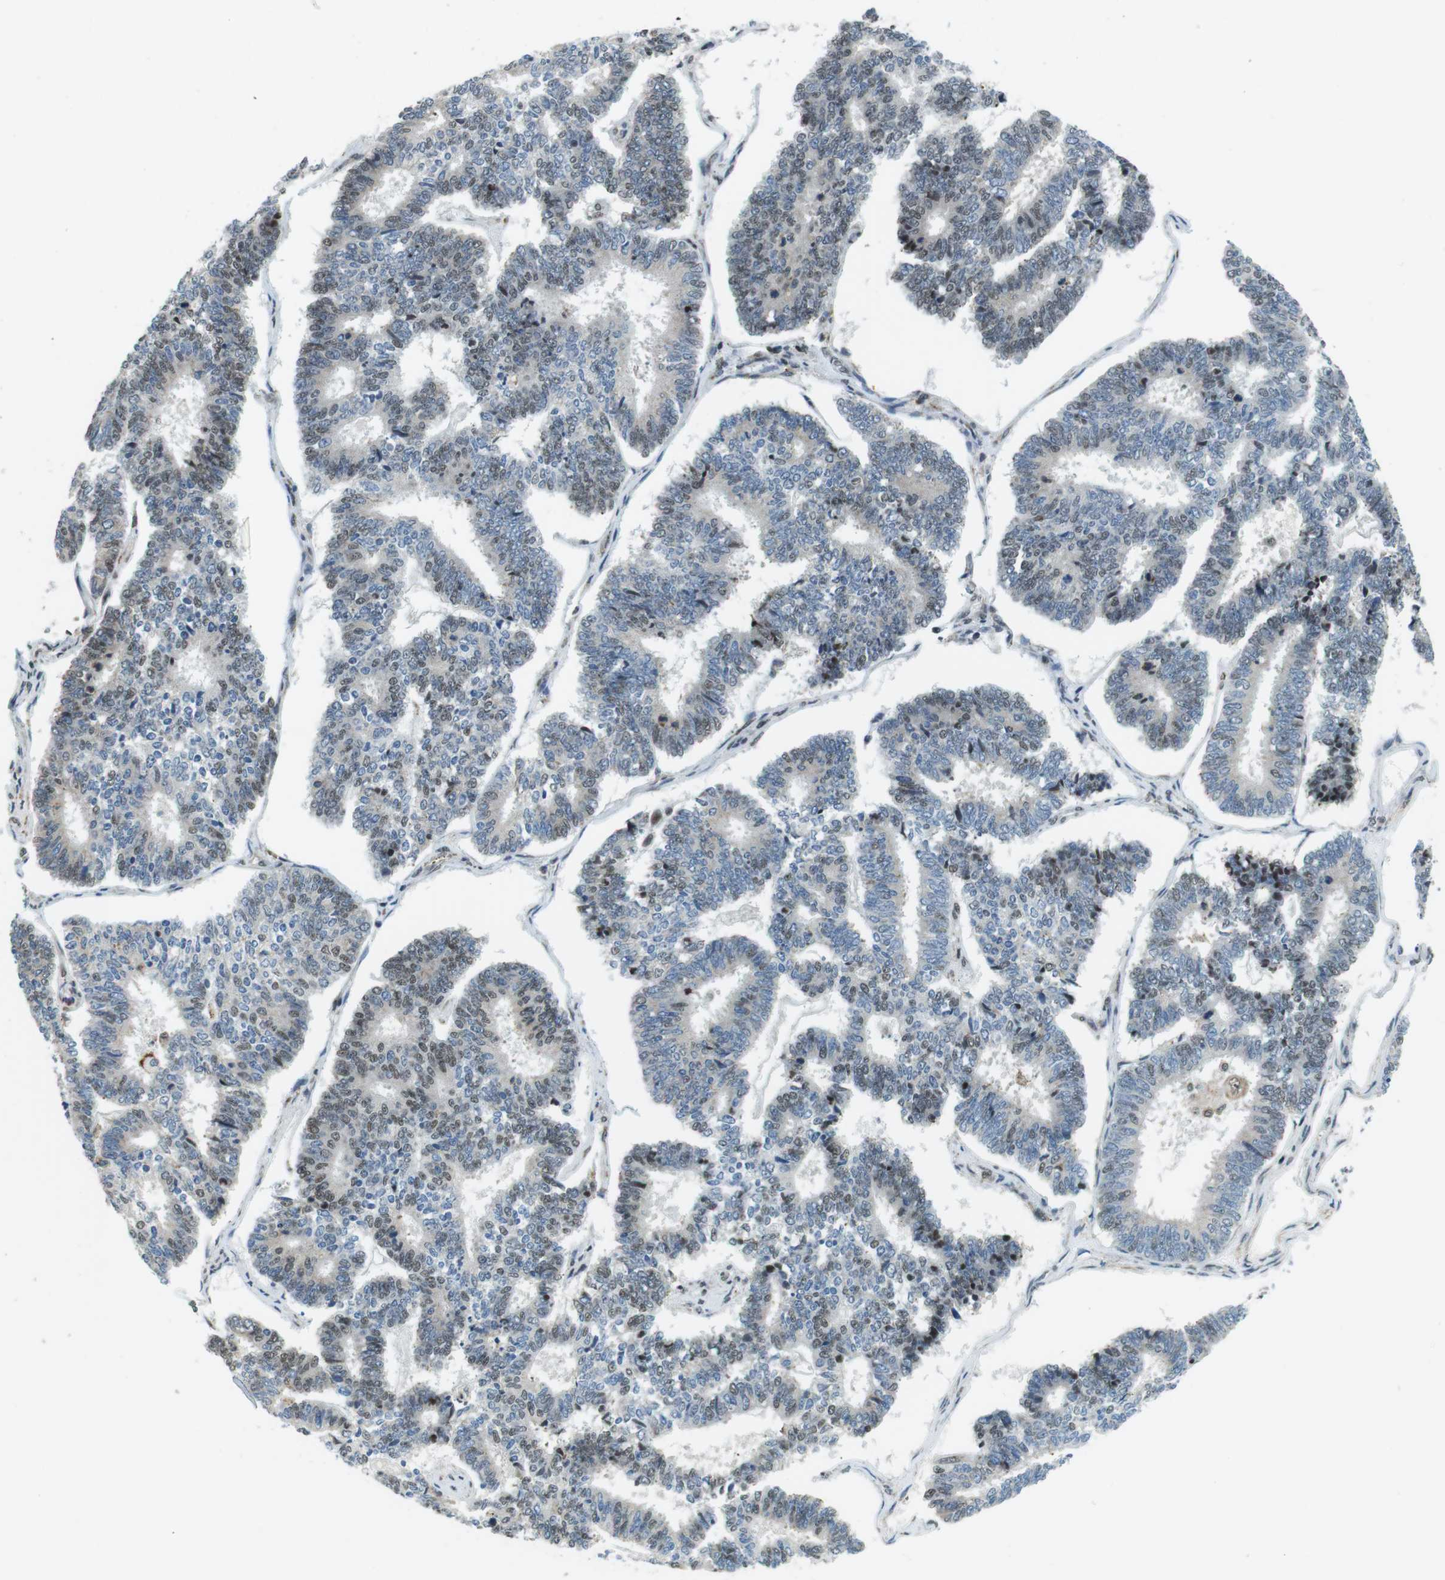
{"staining": {"intensity": "weak", "quantity": "25%-75%", "location": "nuclear"}, "tissue": "endometrial cancer", "cell_type": "Tumor cells", "image_type": "cancer", "snomed": [{"axis": "morphology", "description": "Adenocarcinoma, NOS"}, {"axis": "topography", "description": "Endometrium"}], "caption": "Endometrial cancer tissue shows weak nuclear staining in approximately 25%-75% of tumor cells", "gene": "RNF38", "patient": {"sex": "female", "age": 70}}